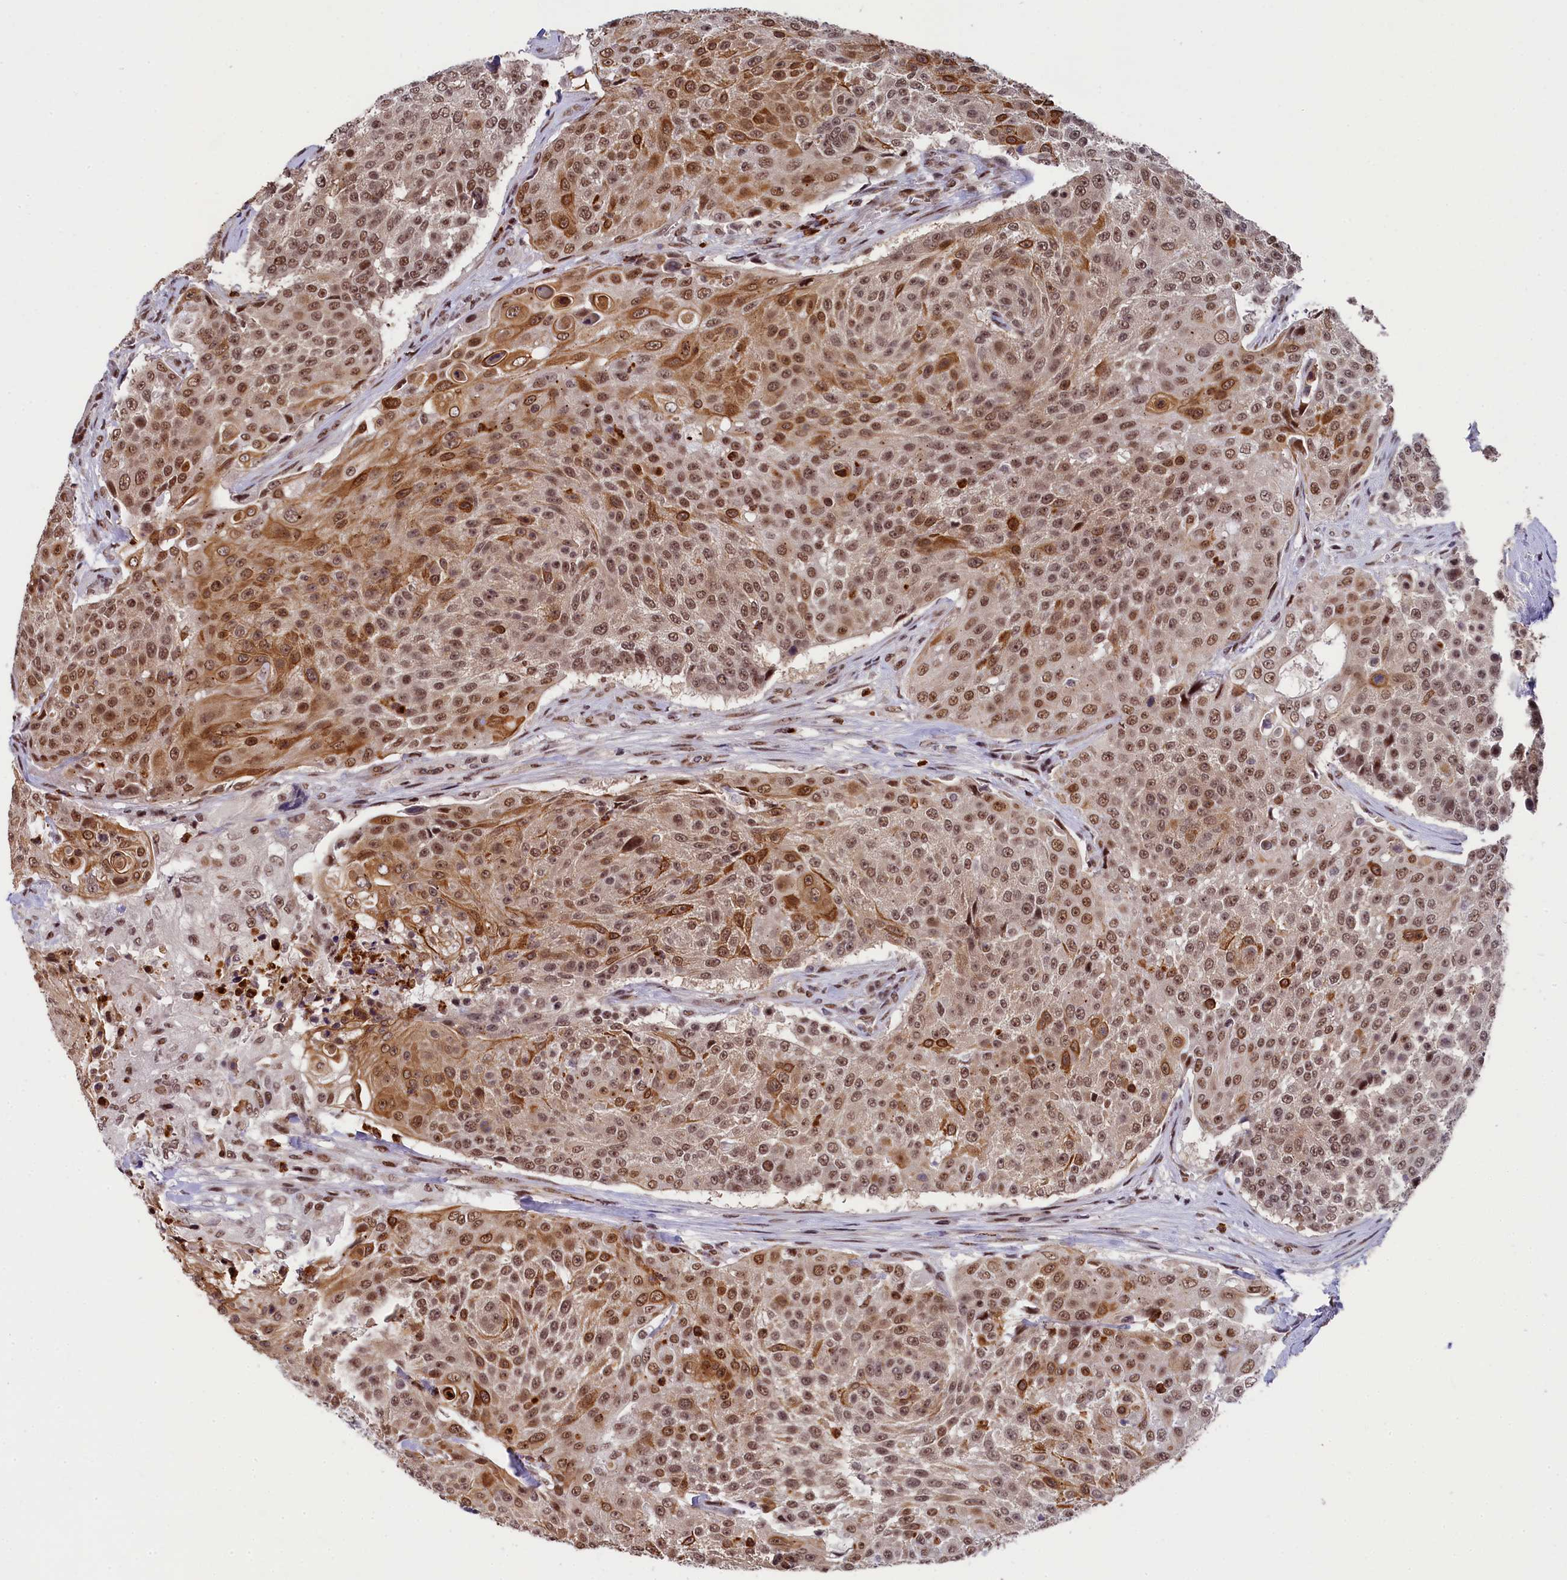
{"staining": {"intensity": "moderate", "quantity": ">75%", "location": "cytoplasmic/membranous,nuclear"}, "tissue": "urothelial cancer", "cell_type": "Tumor cells", "image_type": "cancer", "snomed": [{"axis": "morphology", "description": "Urothelial carcinoma, High grade"}, {"axis": "topography", "description": "Urinary bladder"}], "caption": "Protein expression analysis of human urothelial cancer reveals moderate cytoplasmic/membranous and nuclear staining in about >75% of tumor cells.", "gene": "ADIG", "patient": {"sex": "female", "age": 63}}